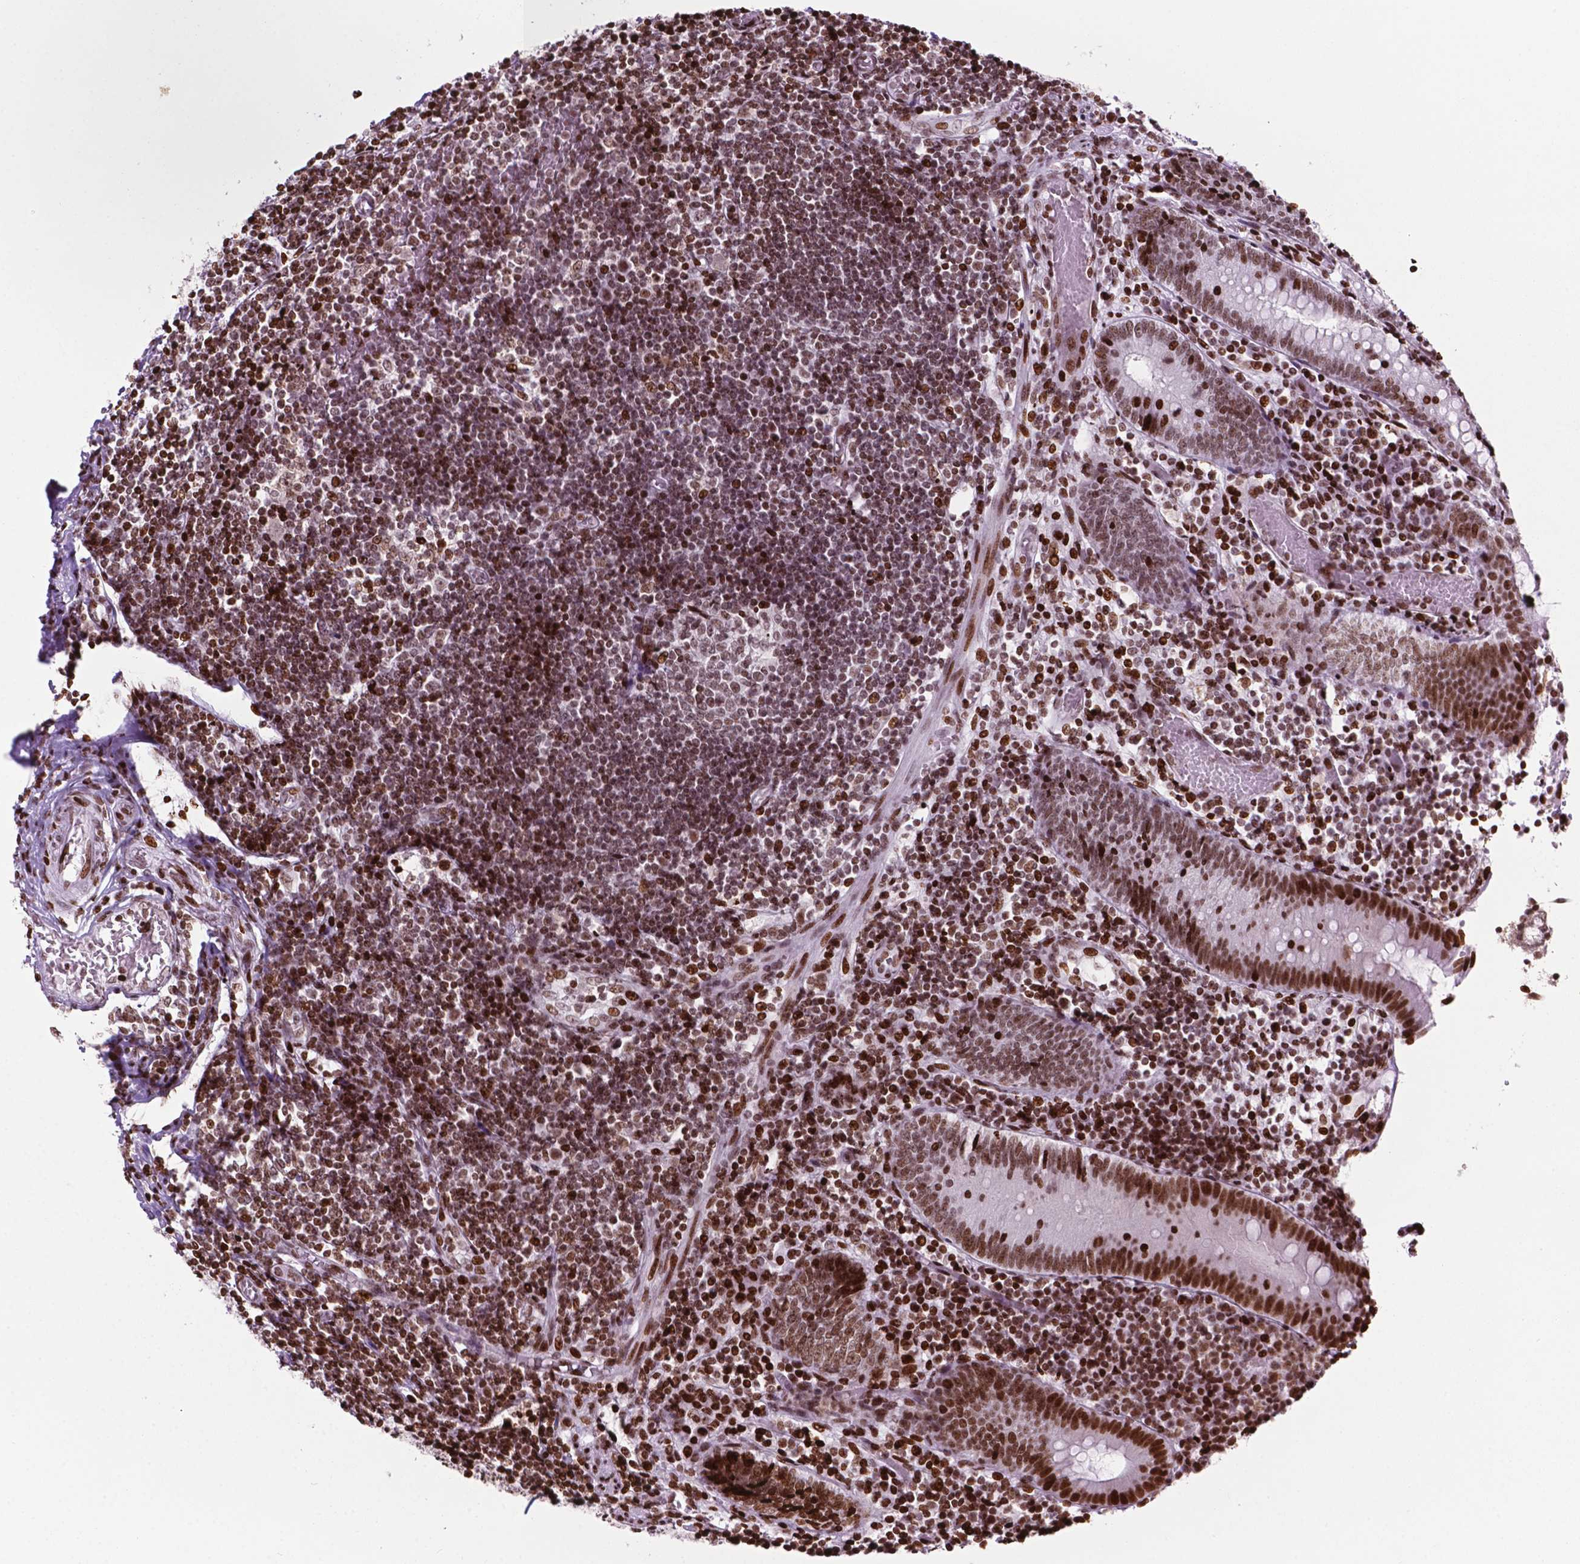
{"staining": {"intensity": "moderate", "quantity": ">75%", "location": "nuclear"}, "tissue": "appendix", "cell_type": "Glandular cells", "image_type": "normal", "snomed": [{"axis": "morphology", "description": "Normal tissue, NOS"}, {"axis": "topography", "description": "Appendix"}], "caption": "IHC of normal appendix exhibits medium levels of moderate nuclear expression in about >75% of glandular cells.", "gene": "TMEM250", "patient": {"sex": "female", "age": 32}}